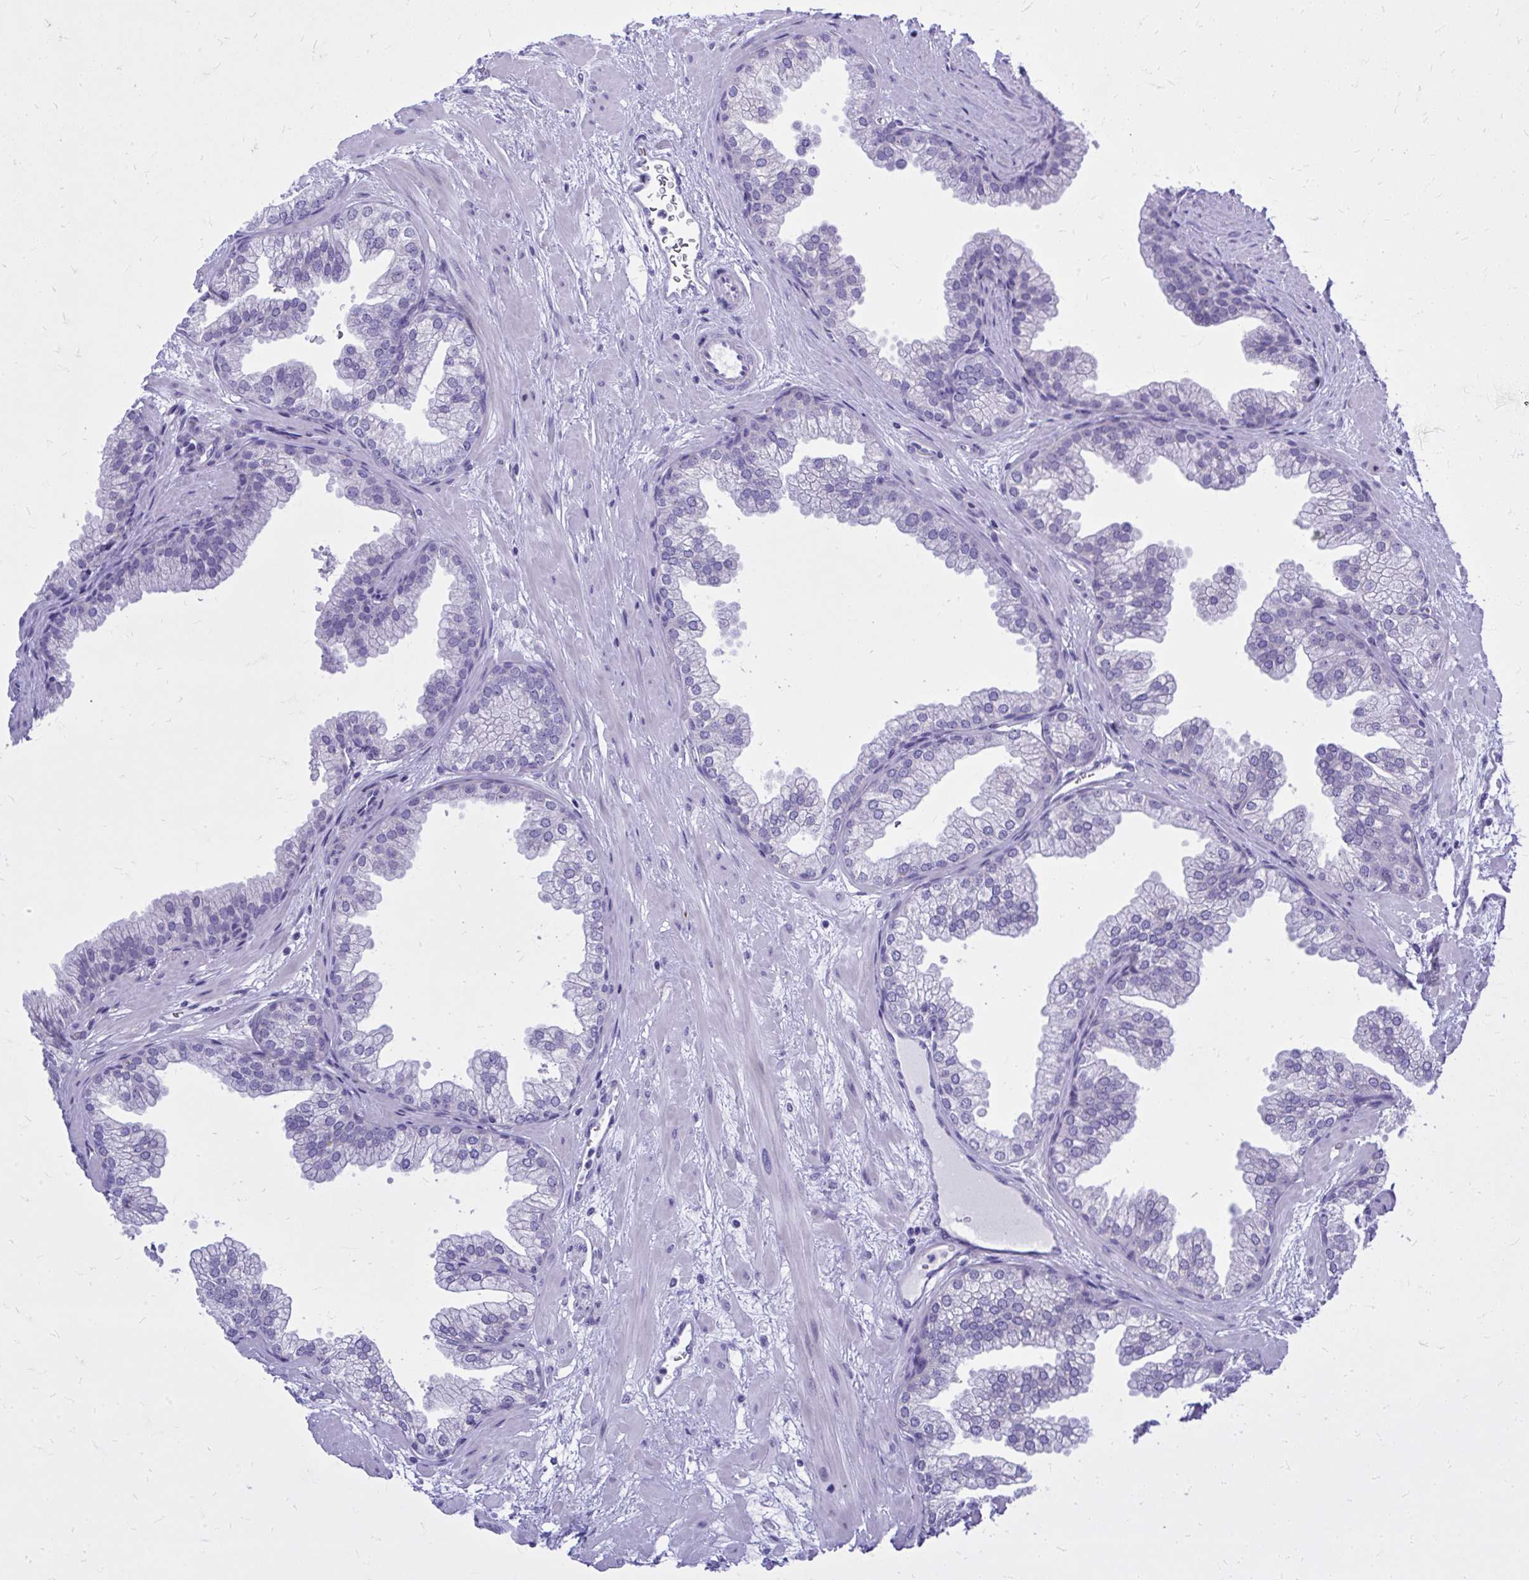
{"staining": {"intensity": "negative", "quantity": "none", "location": "none"}, "tissue": "prostate", "cell_type": "Glandular cells", "image_type": "normal", "snomed": [{"axis": "morphology", "description": "Normal tissue, NOS"}, {"axis": "topography", "description": "Prostate"}], "caption": "This micrograph is of normal prostate stained with IHC to label a protein in brown with the nuclei are counter-stained blue. There is no expression in glandular cells.", "gene": "BCL6B", "patient": {"sex": "male", "age": 37}}